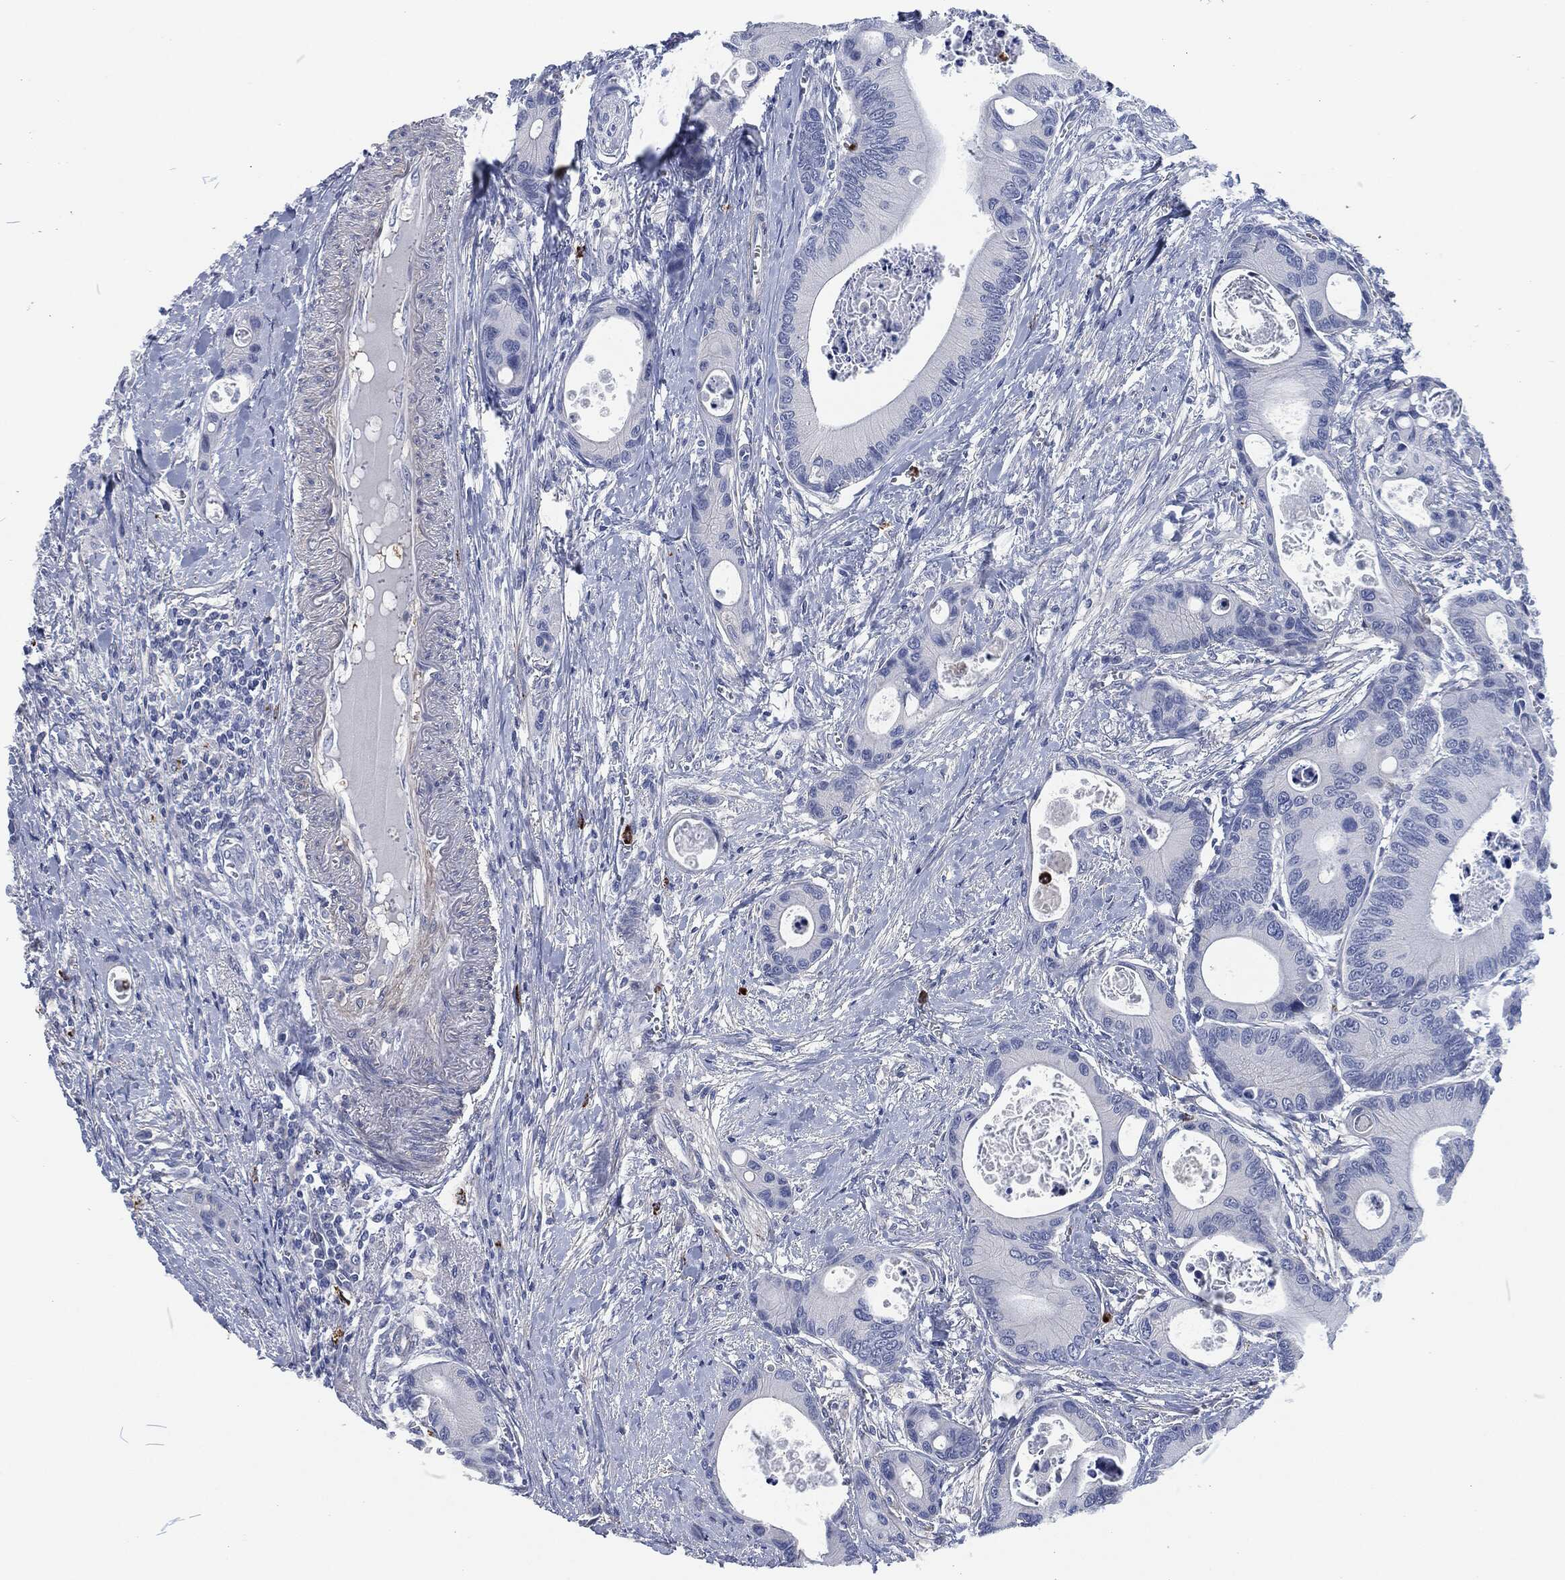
{"staining": {"intensity": "negative", "quantity": "none", "location": "none"}, "tissue": "colorectal cancer", "cell_type": "Tumor cells", "image_type": "cancer", "snomed": [{"axis": "morphology", "description": "Adenocarcinoma, NOS"}, {"axis": "topography", "description": "Colon"}], "caption": "Tumor cells show no significant positivity in colorectal adenocarcinoma.", "gene": "MPO", "patient": {"sex": "female", "age": 78}}